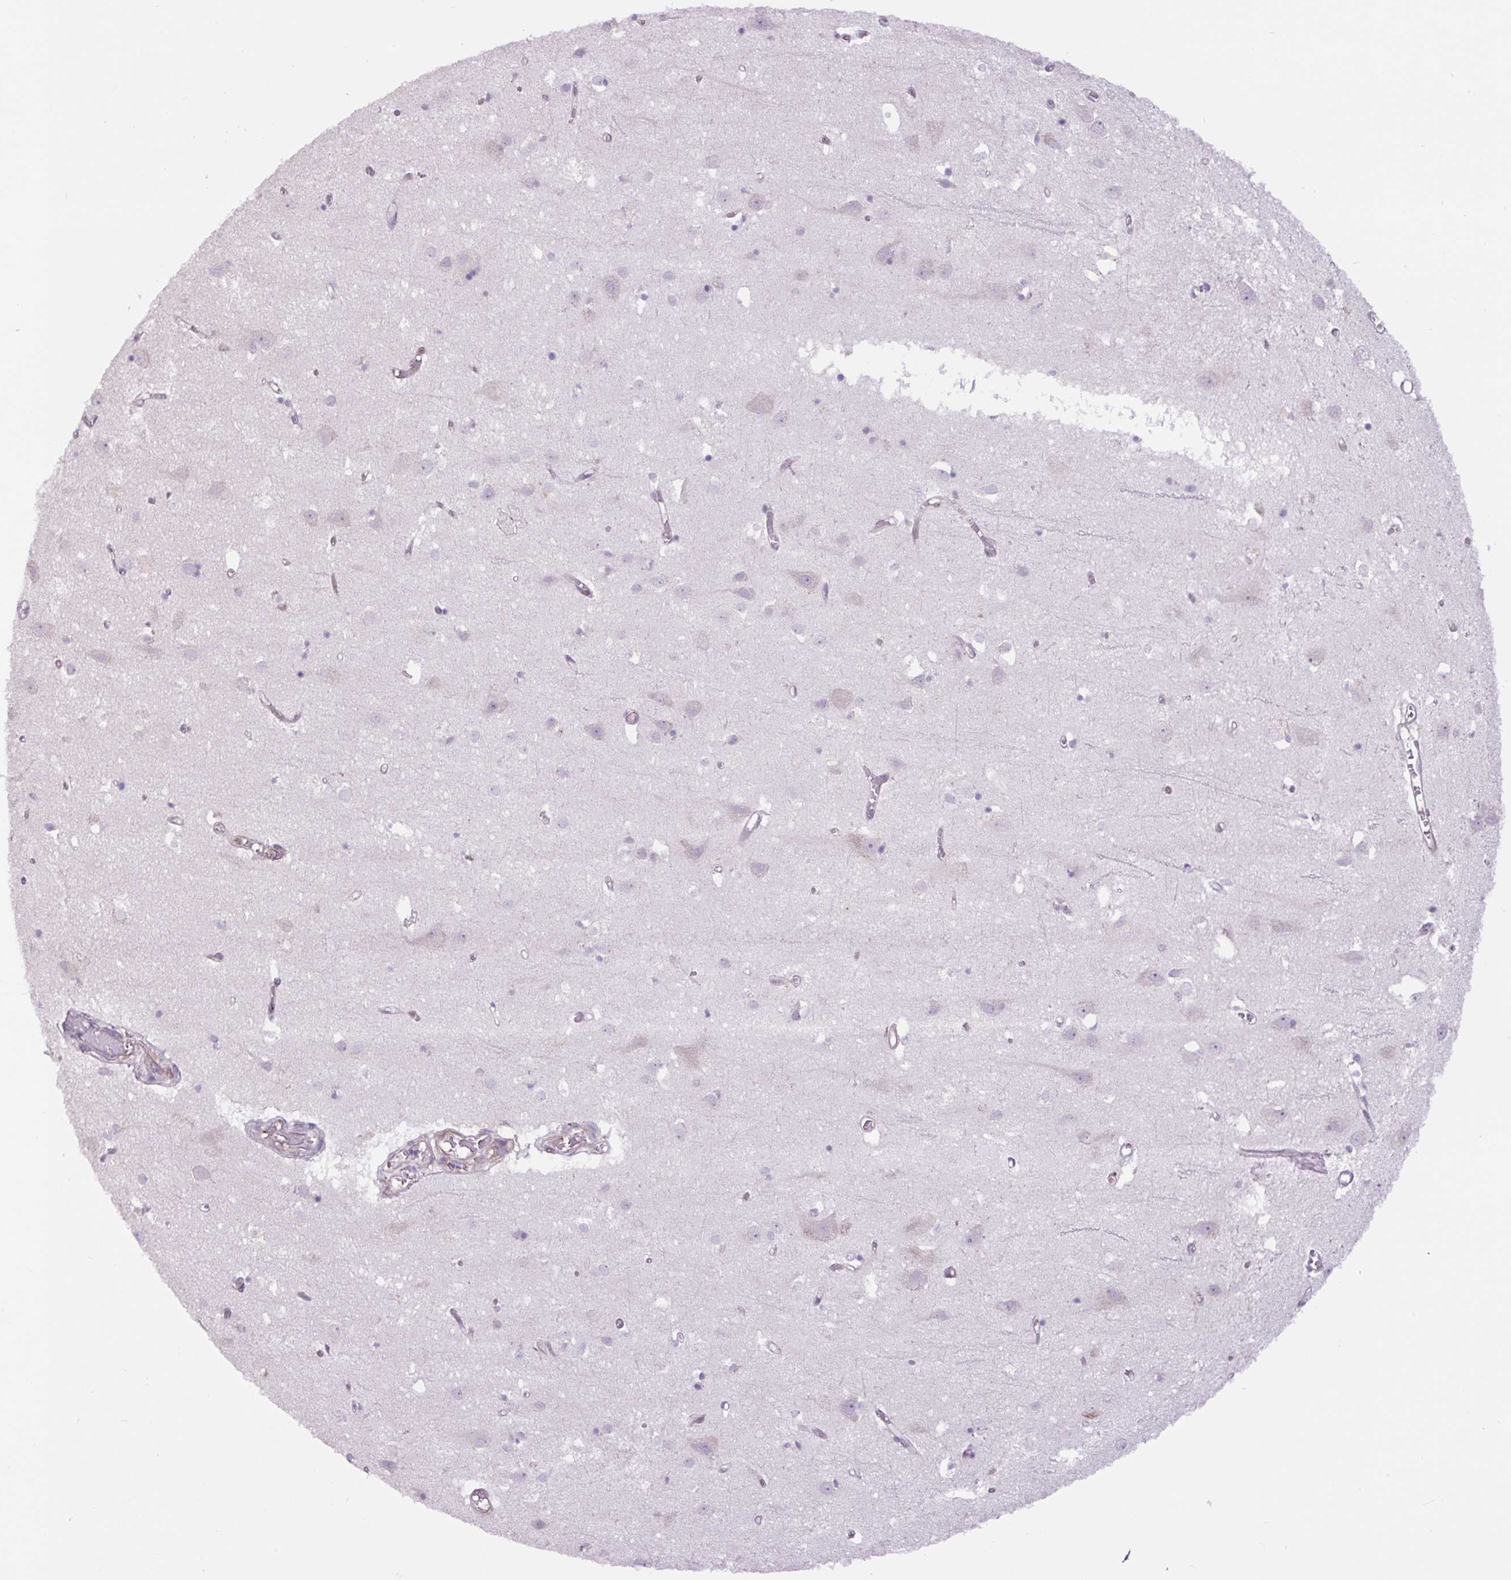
{"staining": {"intensity": "weak", "quantity": "25%-75%", "location": "cytoplasmic/membranous"}, "tissue": "cerebral cortex", "cell_type": "Endothelial cells", "image_type": "normal", "snomed": [{"axis": "morphology", "description": "Normal tissue, NOS"}, {"axis": "topography", "description": "Cerebral cortex"}], "caption": "Immunohistochemistry (DAB) staining of normal cerebral cortex displays weak cytoplasmic/membranous protein staining in about 25%-75% of endothelial cells.", "gene": "MINK1", "patient": {"sex": "male", "age": 70}}